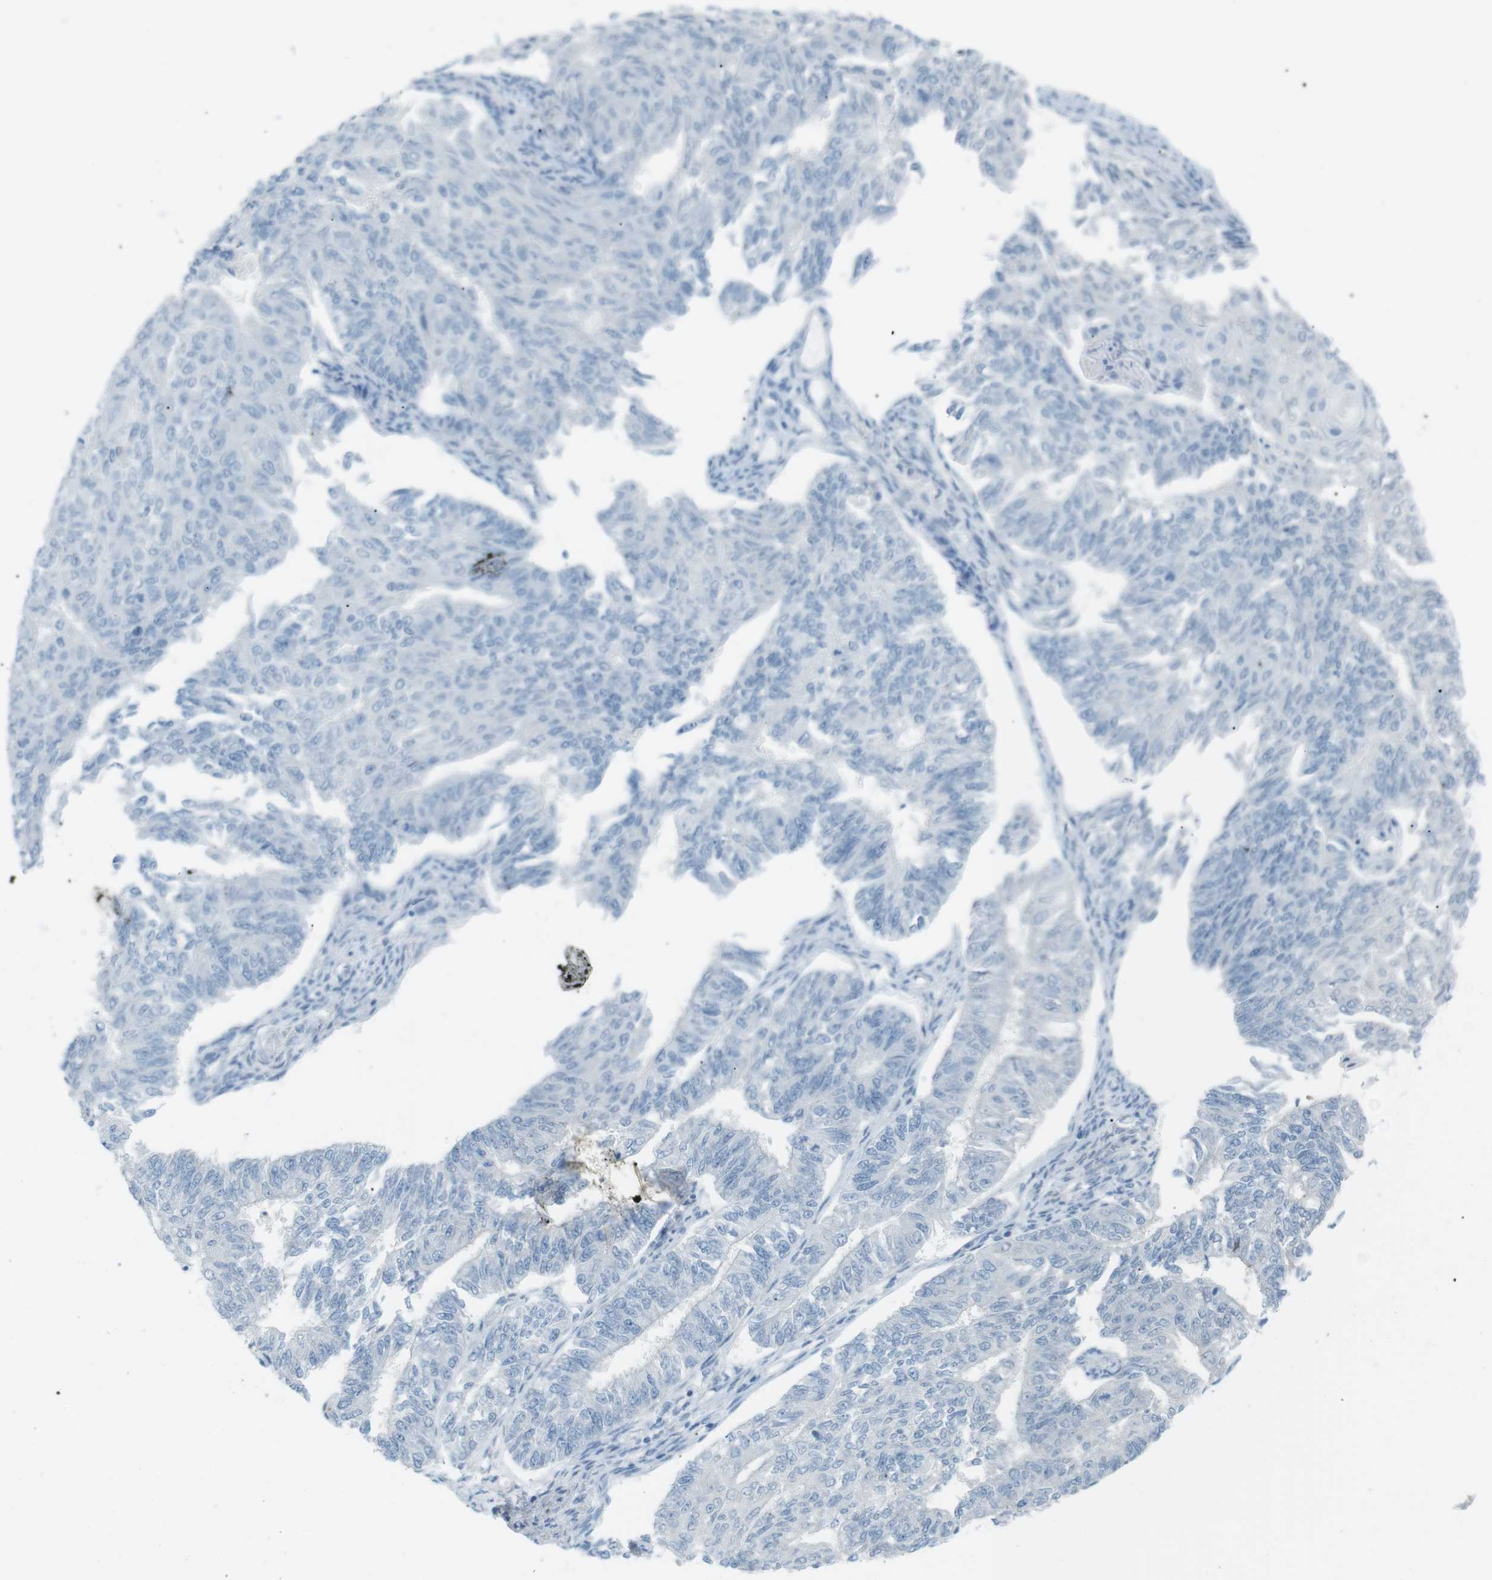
{"staining": {"intensity": "negative", "quantity": "none", "location": "none"}, "tissue": "endometrial cancer", "cell_type": "Tumor cells", "image_type": "cancer", "snomed": [{"axis": "morphology", "description": "Adenocarcinoma, NOS"}, {"axis": "topography", "description": "Endometrium"}], "caption": "Tumor cells are negative for protein expression in human endometrial cancer.", "gene": "AZGP1", "patient": {"sex": "female", "age": 32}}